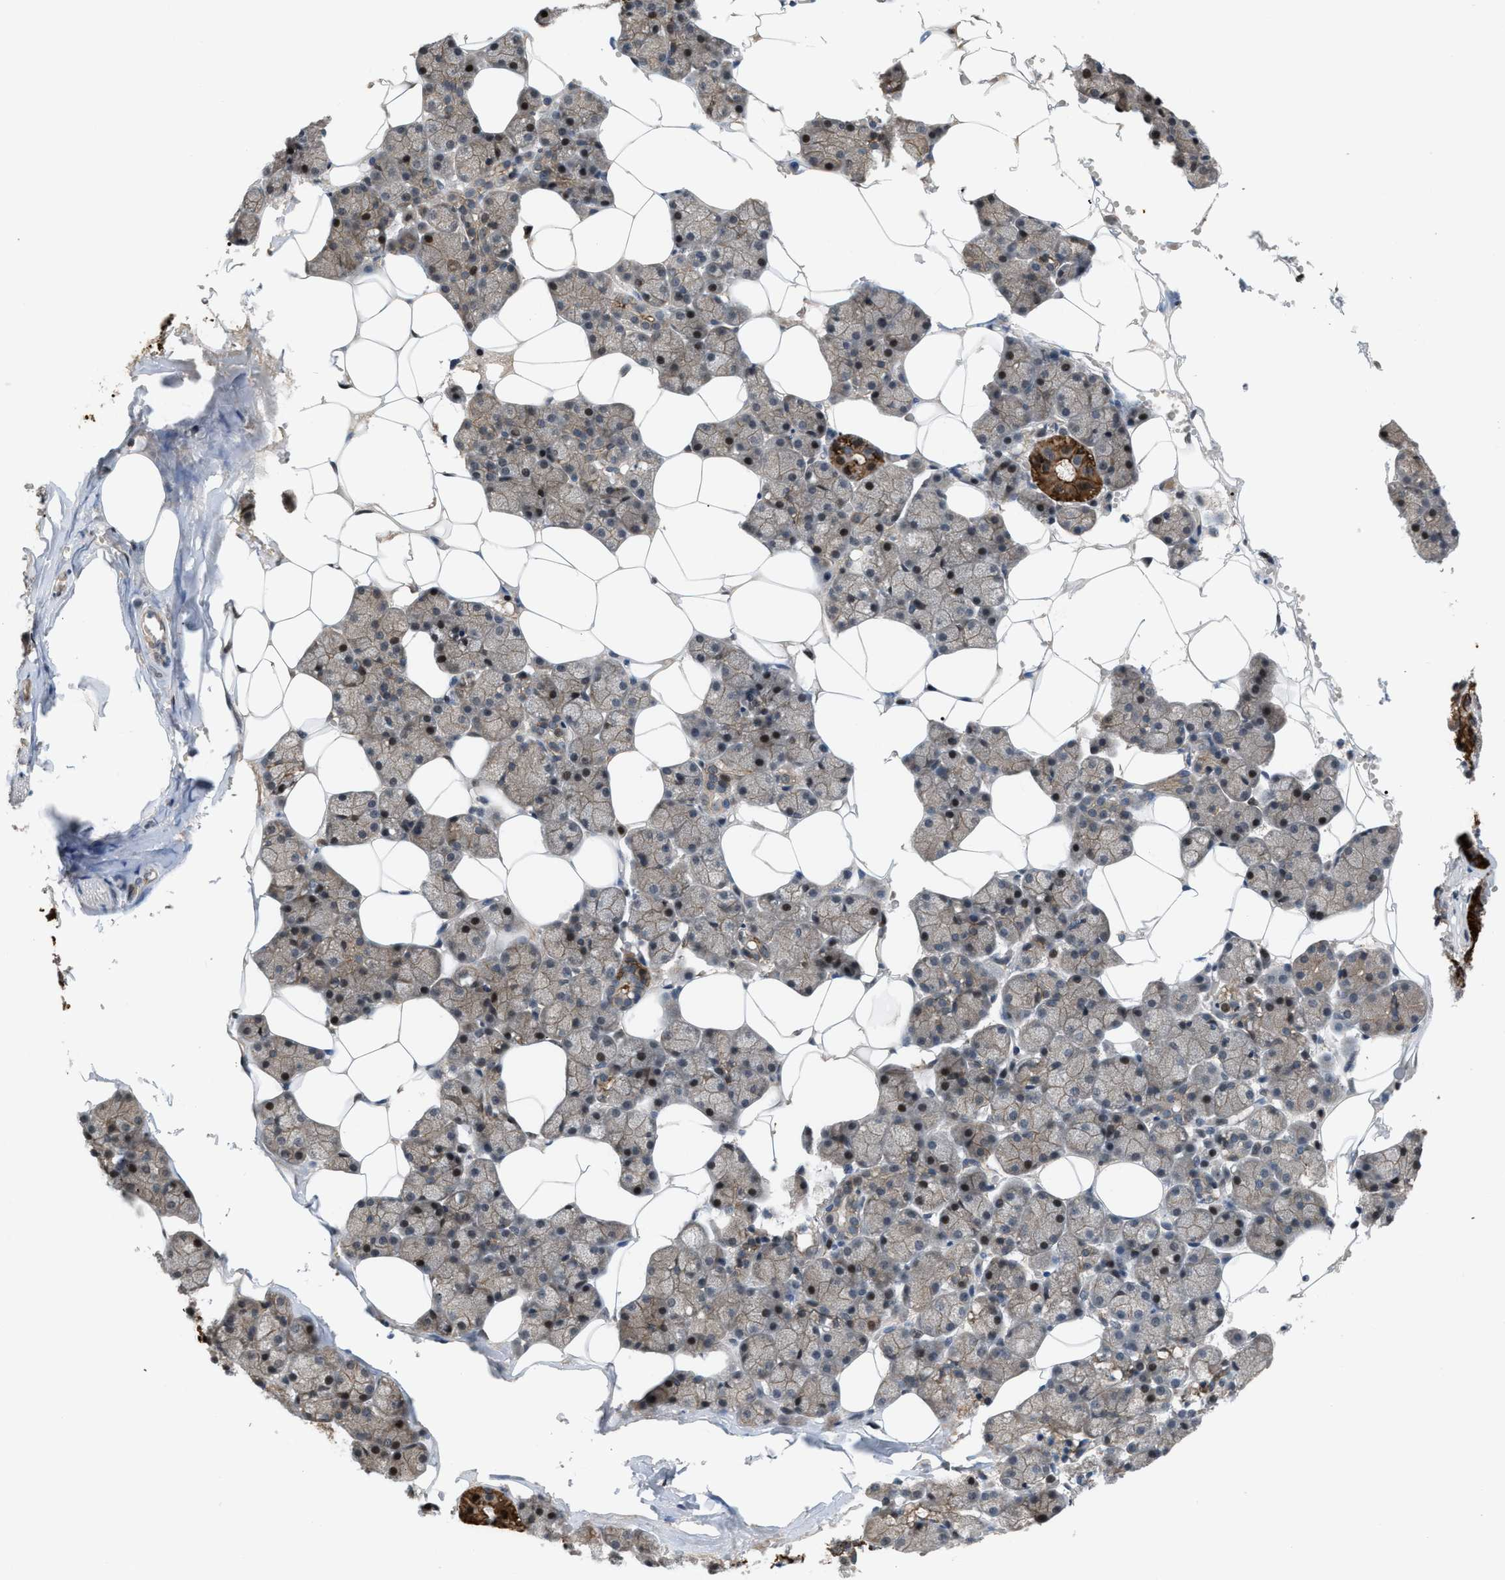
{"staining": {"intensity": "strong", "quantity": "25%-75%", "location": "cytoplasmic/membranous,nuclear"}, "tissue": "salivary gland", "cell_type": "Glandular cells", "image_type": "normal", "snomed": [{"axis": "morphology", "description": "Normal tissue, NOS"}, {"axis": "topography", "description": "Salivary gland"}], "caption": "This image reveals IHC staining of normal salivary gland, with high strong cytoplasmic/membranous,nuclear staining in about 25%-75% of glandular cells.", "gene": "RFFL", "patient": {"sex": "male", "age": 62}}